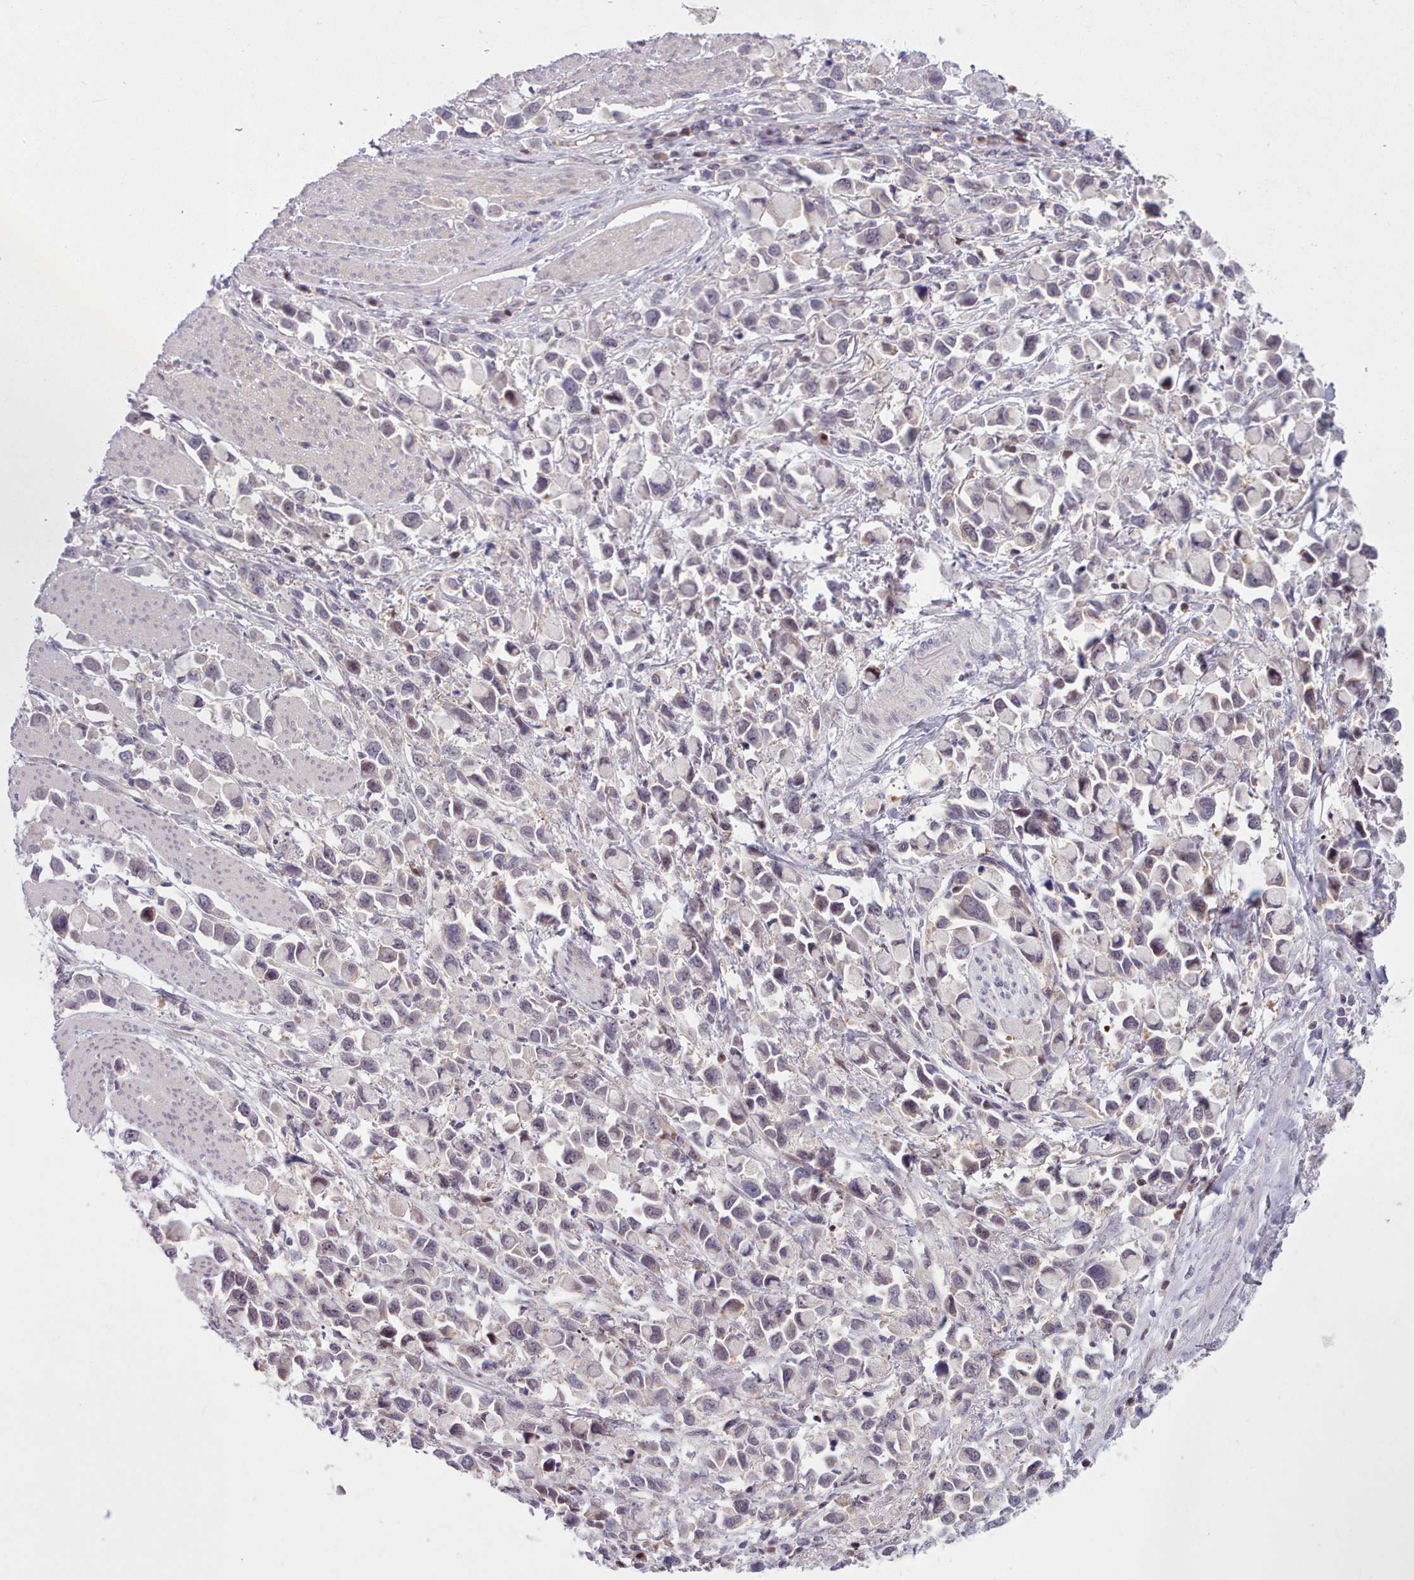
{"staining": {"intensity": "negative", "quantity": "none", "location": "none"}, "tissue": "stomach cancer", "cell_type": "Tumor cells", "image_type": "cancer", "snomed": [{"axis": "morphology", "description": "Adenocarcinoma, NOS"}, {"axis": "topography", "description": "Stomach"}], "caption": "Tumor cells show no significant protein expression in stomach cancer (adenocarcinoma). The staining was performed using DAB to visualize the protein expression in brown, while the nuclei were stained in blue with hematoxylin (Magnification: 20x).", "gene": "KBTBD7", "patient": {"sex": "female", "age": 81}}